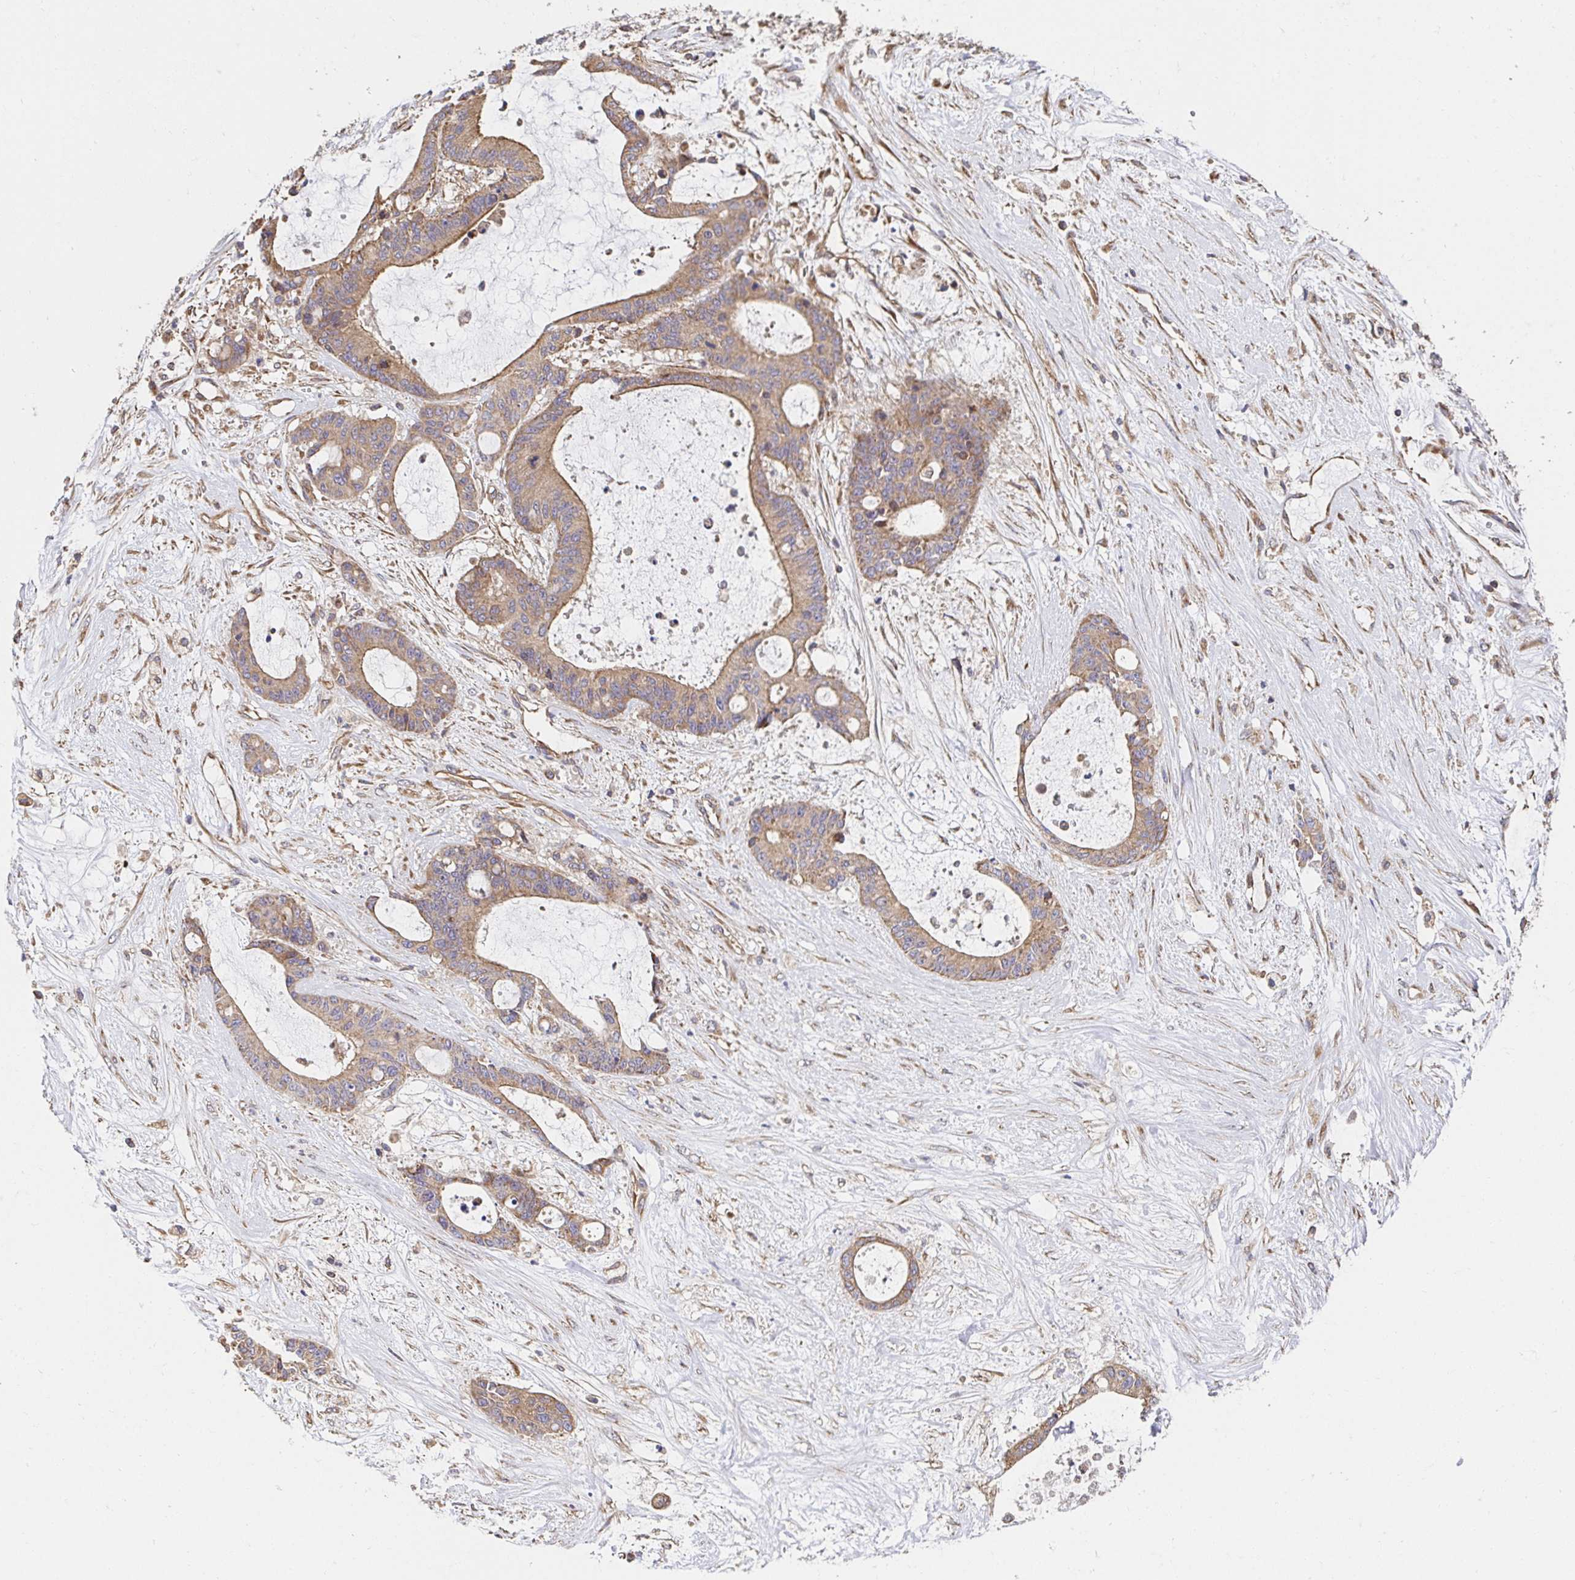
{"staining": {"intensity": "weak", "quantity": ">75%", "location": "cytoplasmic/membranous"}, "tissue": "liver cancer", "cell_type": "Tumor cells", "image_type": "cancer", "snomed": [{"axis": "morphology", "description": "Normal tissue, NOS"}, {"axis": "morphology", "description": "Cholangiocarcinoma"}, {"axis": "topography", "description": "Liver"}, {"axis": "topography", "description": "Peripheral nerve tissue"}], "caption": "Brown immunohistochemical staining in liver cancer displays weak cytoplasmic/membranous expression in about >75% of tumor cells.", "gene": "APBB1", "patient": {"sex": "female", "age": 73}}